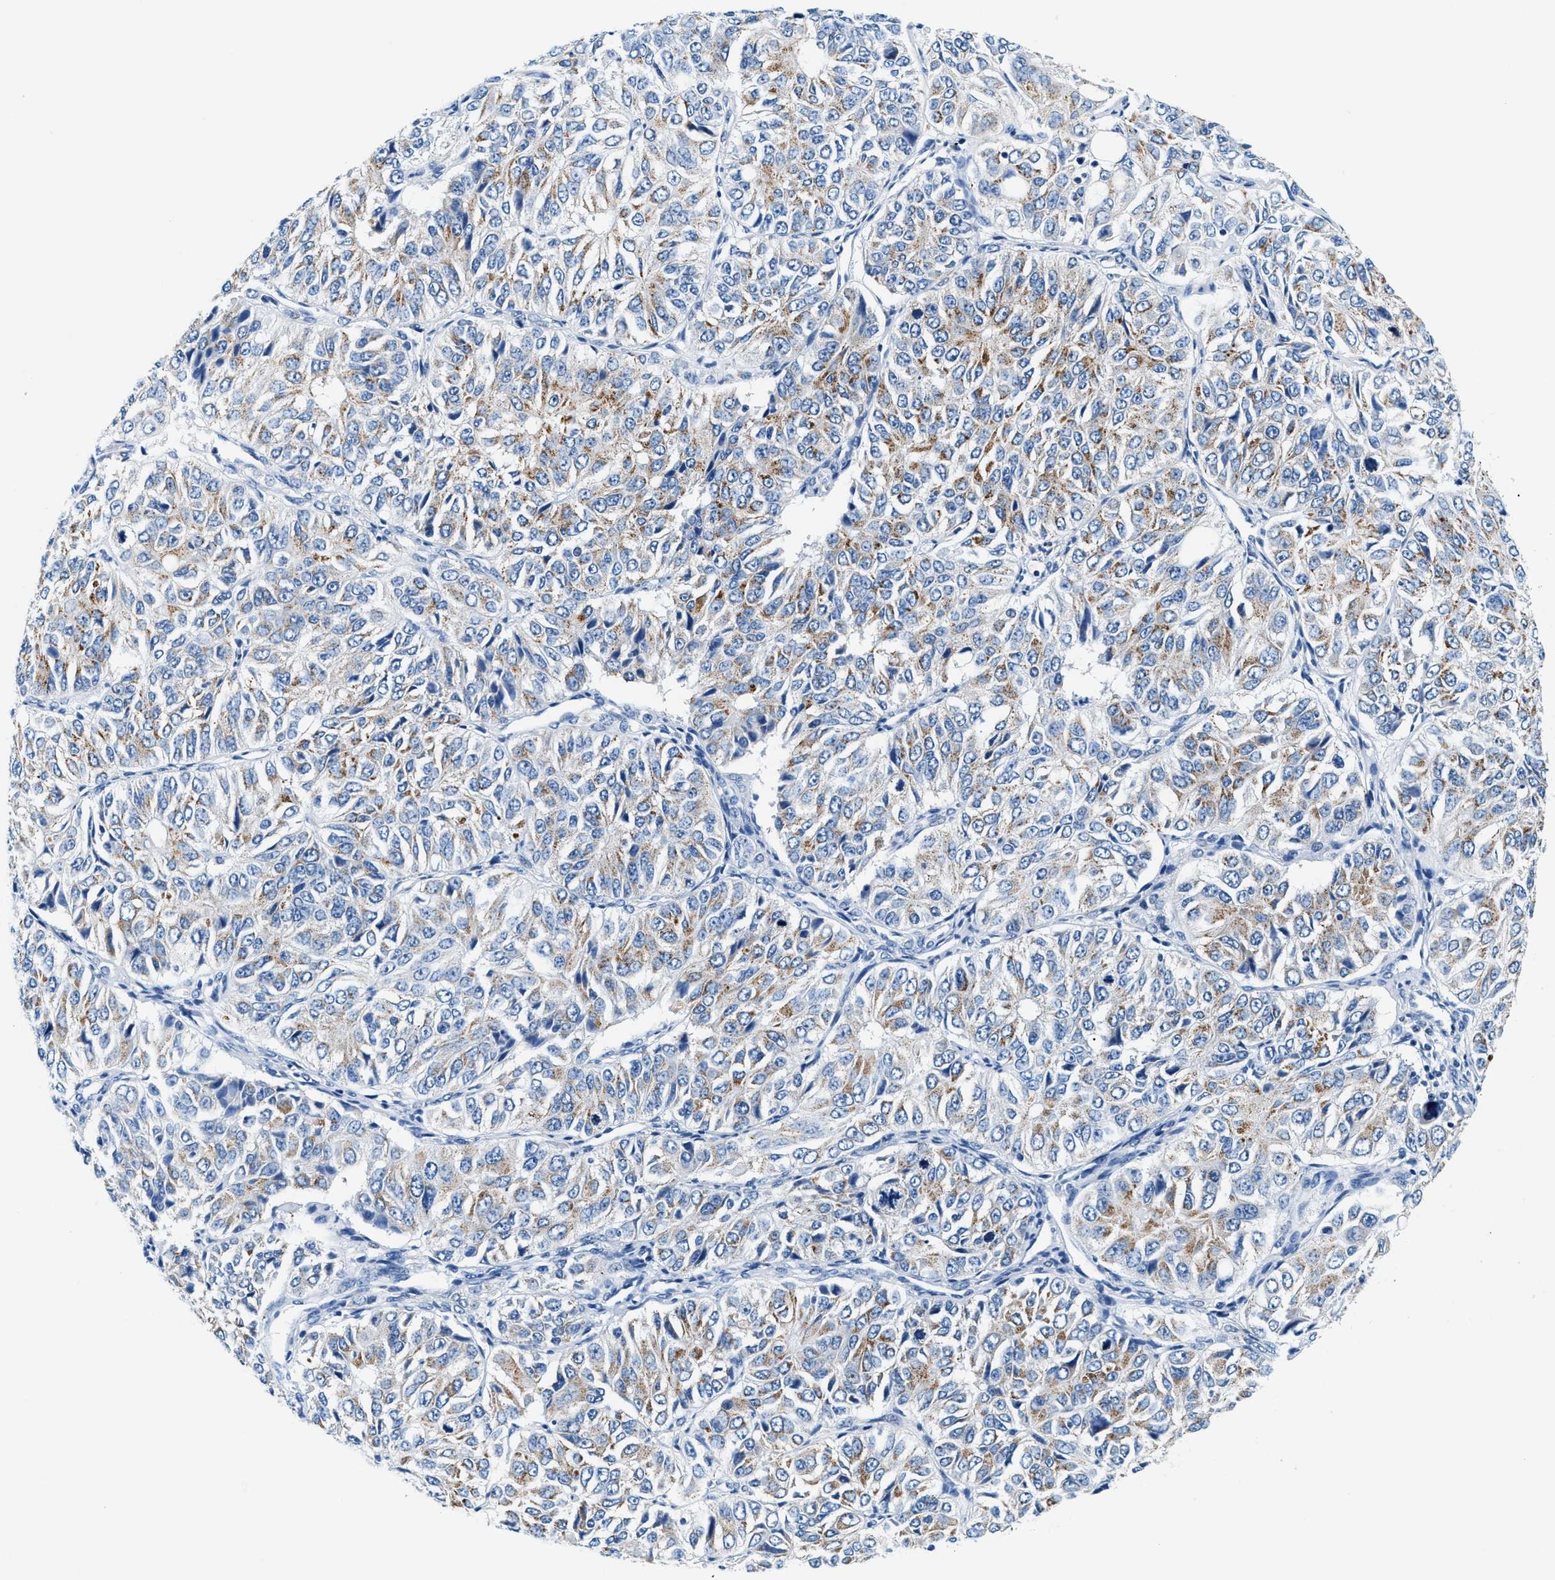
{"staining": {"intensity": "weak", "quantity": ">75%", "location": "cytoplasmic/membranous"}, "tissue": "ovarian cancer", "cell_type": "Tumor cells", "image_type": "cancer", "snomed": [{"axis": "morphology", "description": "Carcinoma, endometroid"}, {"axis": "topography", "description": "Ovary"}], "caption": "This histopathology image displays IHC staining of ovarian cancer, with low weak cytoplasmic/membranous staining in approximately >75% of tumor cells.", "gene": "VPS53", "patient": {"sex": "female", "age": 51}}